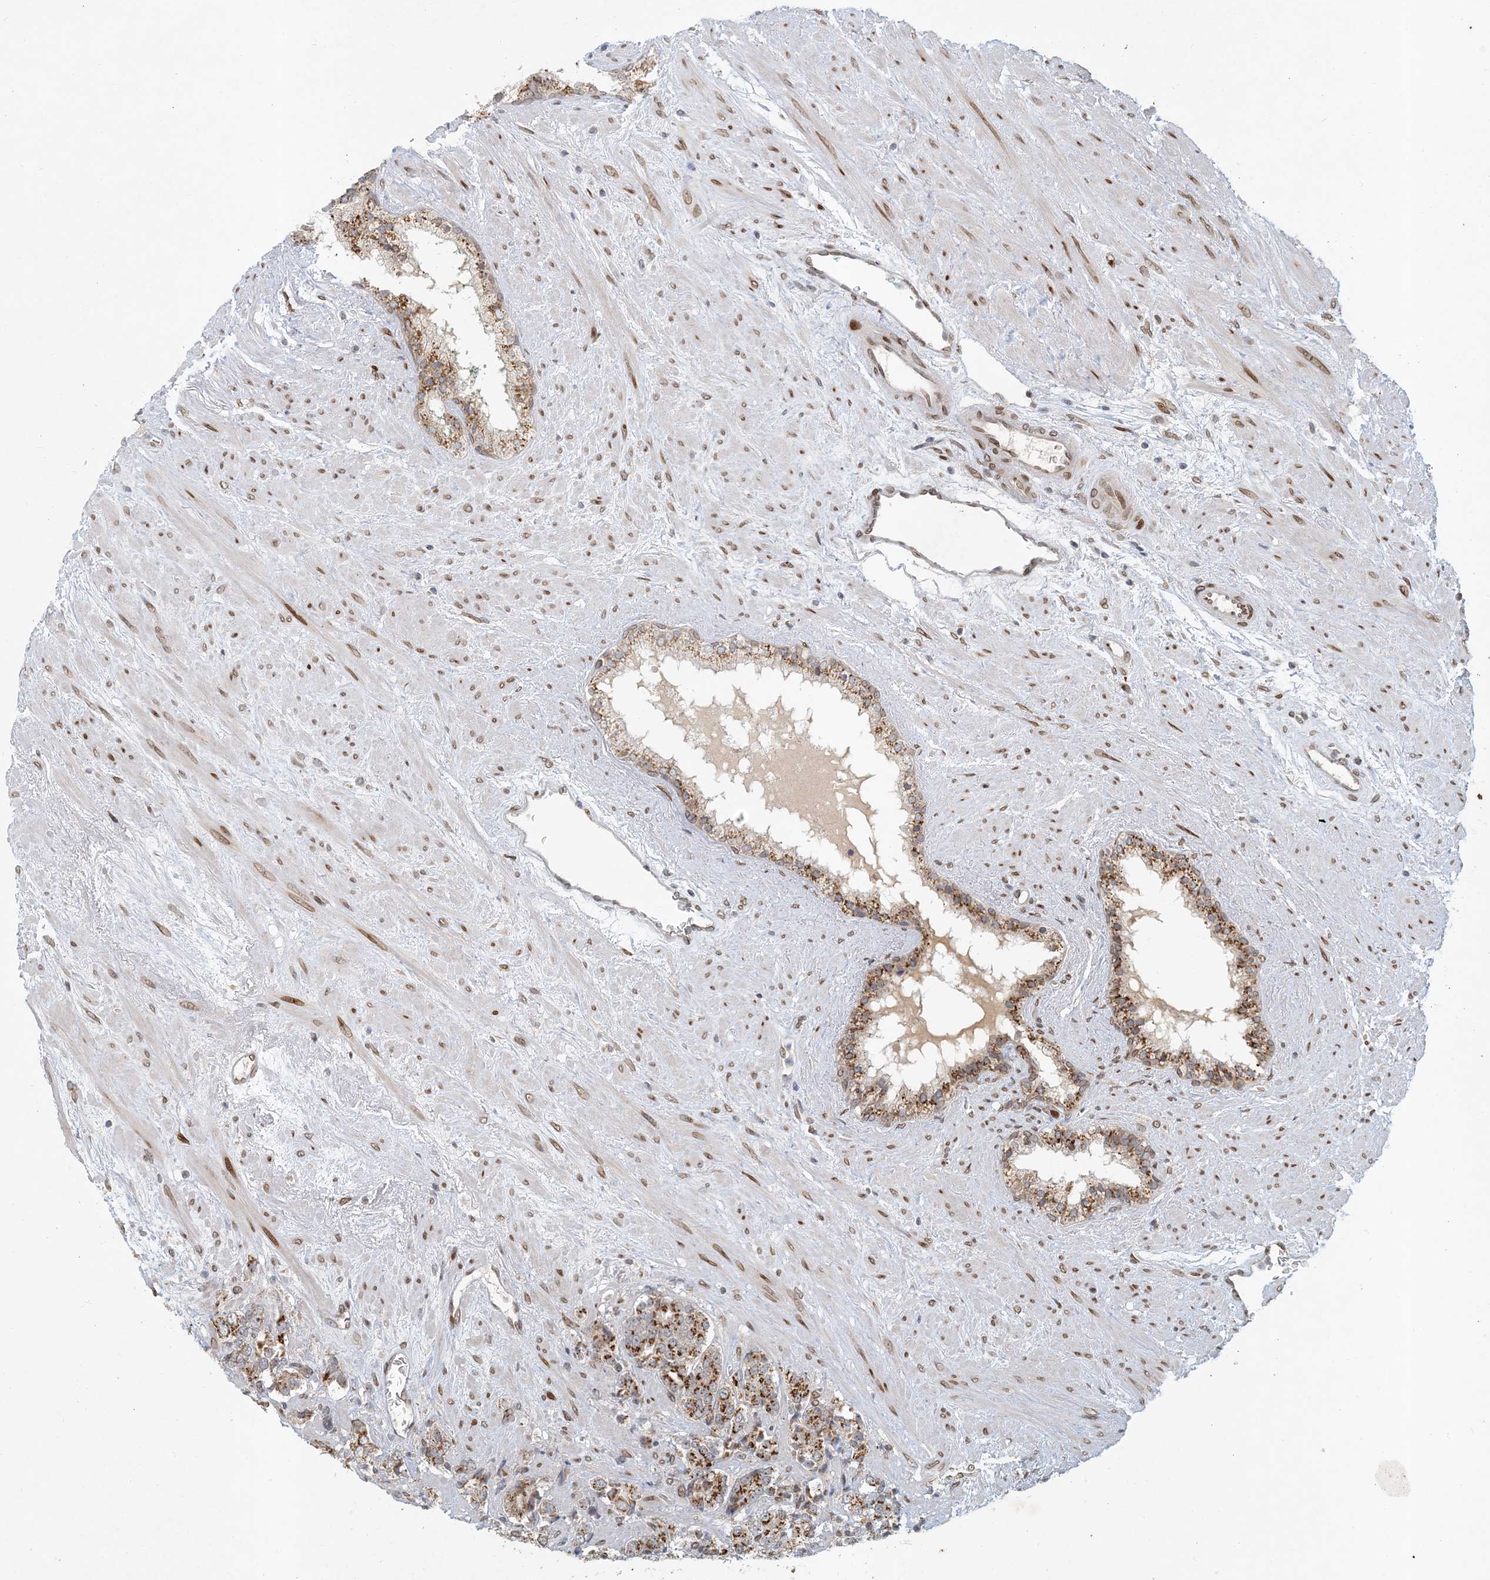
{"staining": {"intensity": "moderate", "quantity": ">75%", "location": "cytoplasmic/membranous"}, "tissue": "prostate cancer", "cell_type": "Tumor cells", "image_type": "cancer", "snomed": [{"axis": "morphology", "description": "Adenocarcinoma, High grade"}, {"axis": "topography", "description": "Prostate"}], "caption": "Immunohistochemical staining of prostate adenocarcinoma (high-grade) exhibits medium levels of moderate cytoplasmic/membranous protein expression in about >75% of tumor cells.", "gene": "SLC35A2", "patient": {"sex": "male", "age": 71}}